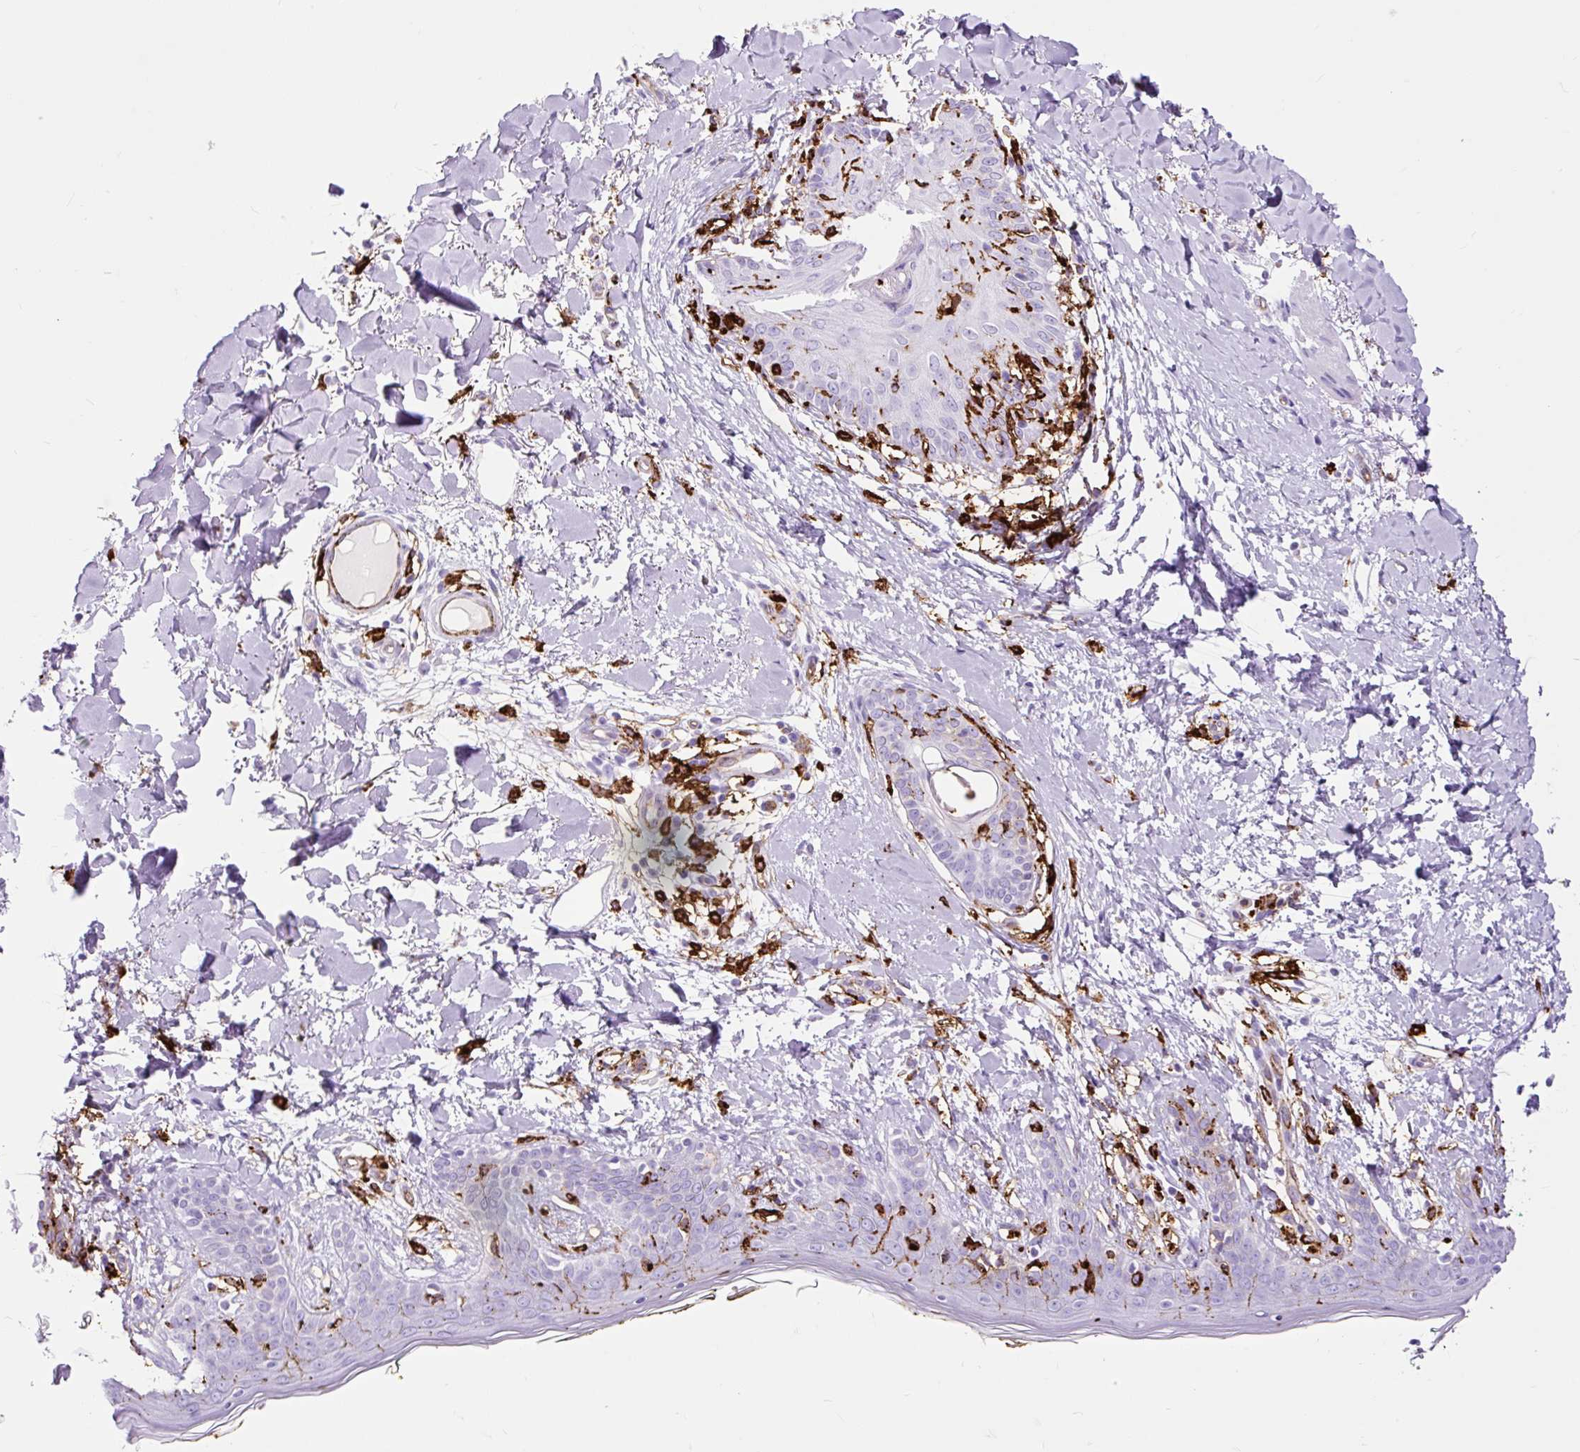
{"staining": {"intensity": "negative", "quantity": "none", "location": "none"}, "tissue": "skin", "cell_type": "Fibroblasts", "image_type": "normal", "snomed": [{"axis": "morphology", "description": "Normal tissue, NOS"}, {"axis": "topography", "description": "Skin"}], "caption": "Image shows no significant protein staining in fibroblasts of benign skin.", "gene": "HLA", "patient": {"sex": "female", "age": 34}}